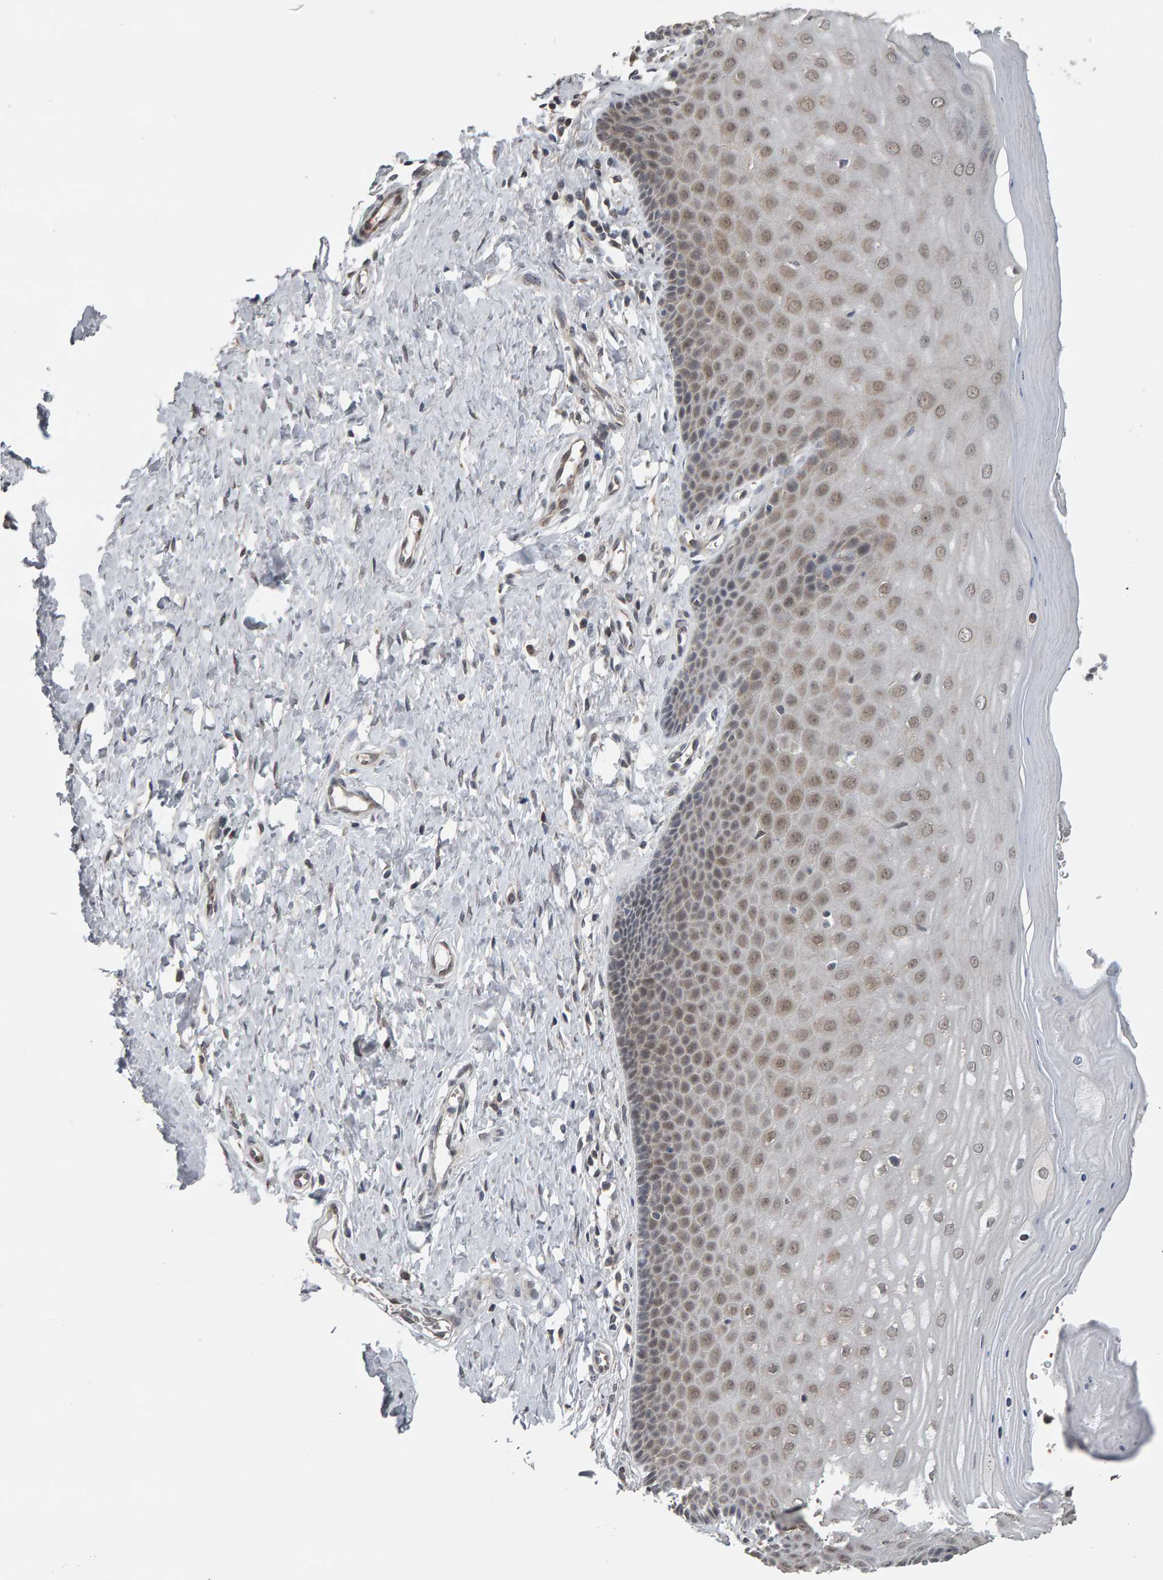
{"staining": {"intensity": "moderate", "quantity": ">75%", "location": "cytoplasmic/membranous,nuclear"}, "tissue": "cervix", "cell_type": "Glandular cells", "image_type": "normal", "snomed": [{"axis": "morphology", "description": "Normal tissue, NOS"}, {"axis": "topography", "description": "Cervix"}], "caption": "Immunohistochemical staining of unremarkable human cervix displays >75% levels of moderate cytoplasmic/membranous,nuclear protein expression in approximately >75% of glandular cells.", "gene": "COASY", "patient": {"sex": "female", "age": 55}}